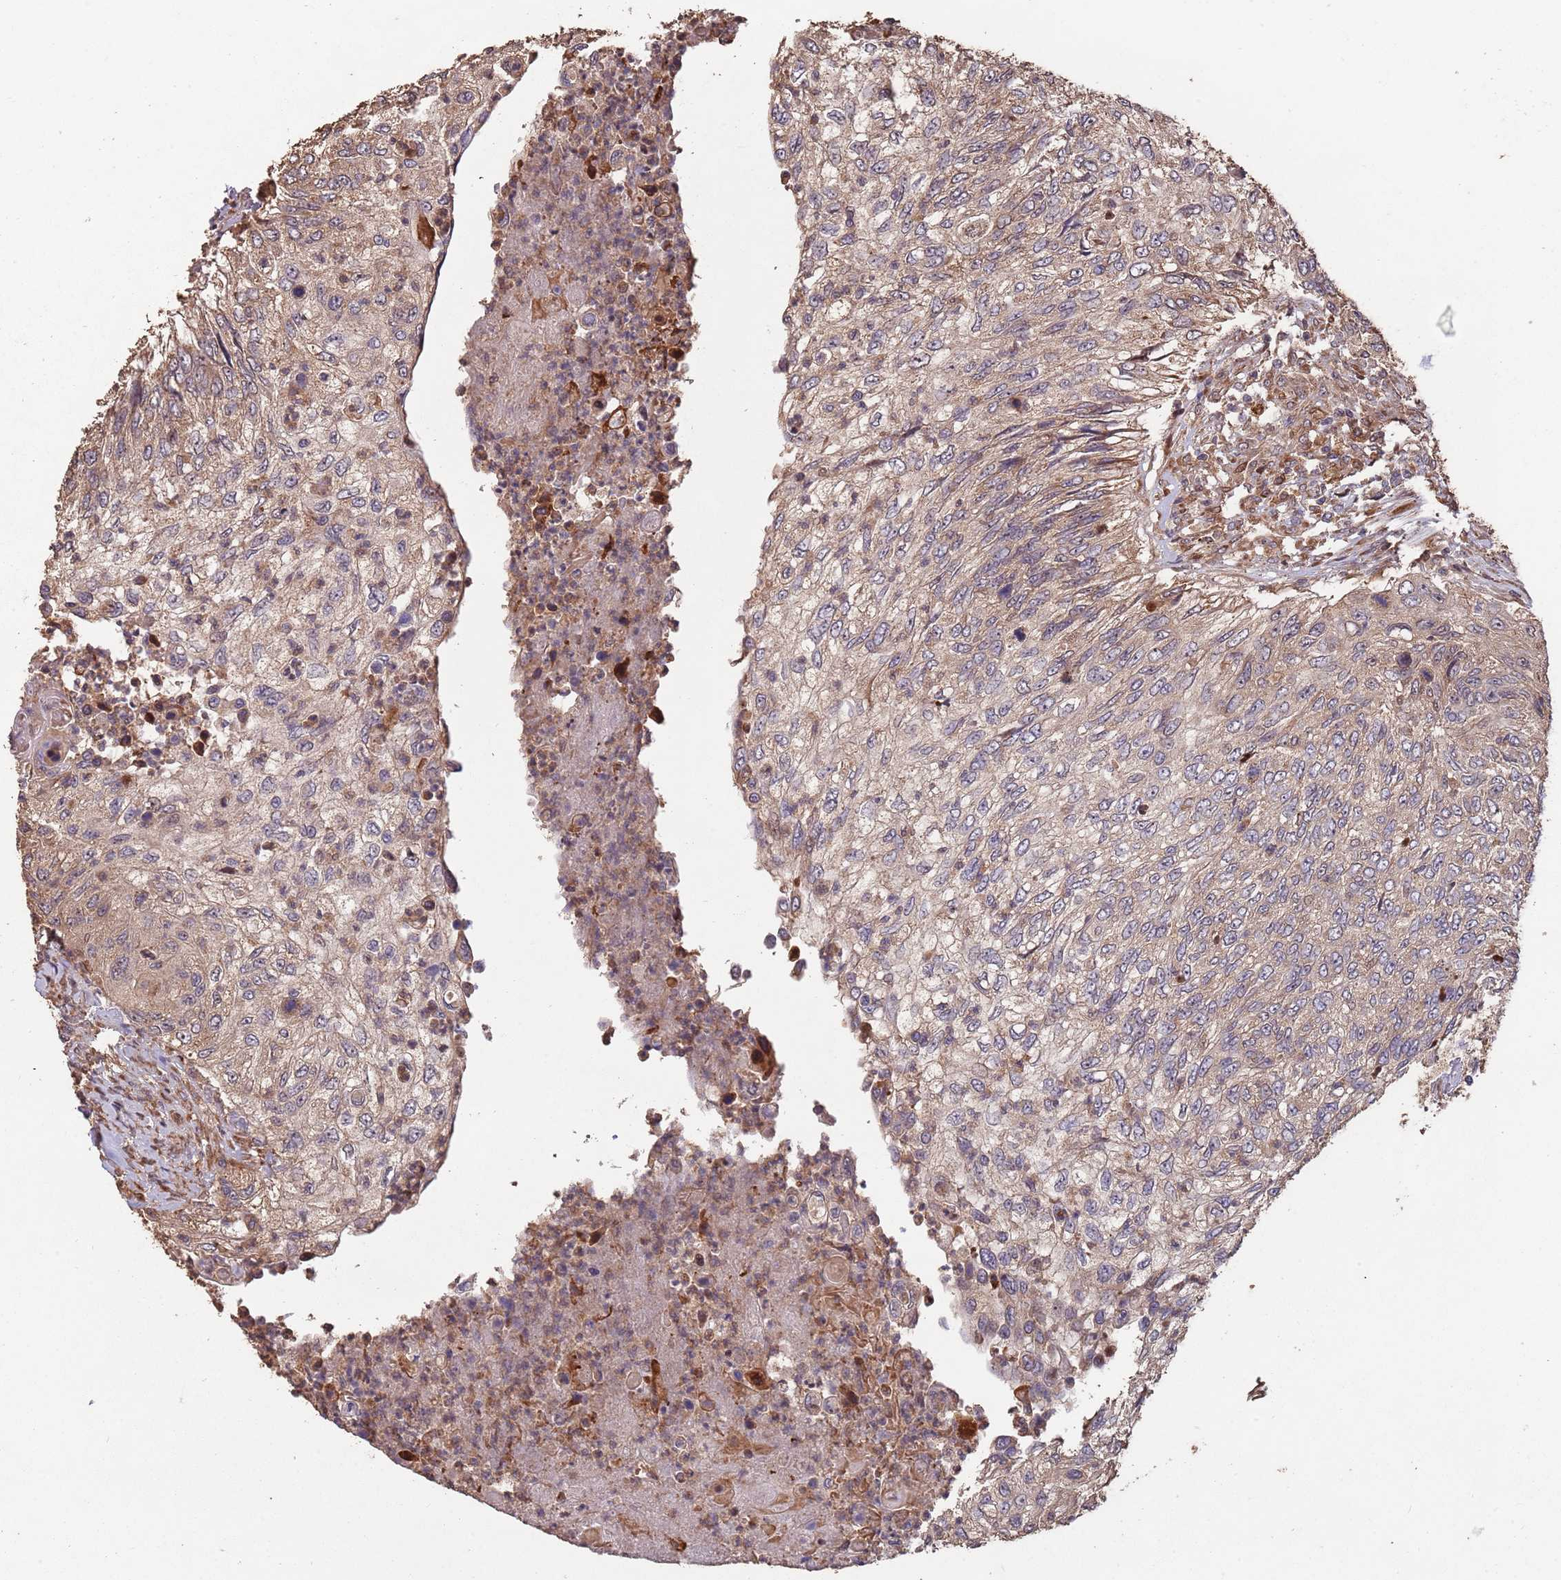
{"staining": {"intensity": "moderate", "quantity": ">75%", "location": "cytoplasmic/membranous,nuclear"}, "tissue": "urothelial cancer", "cell_type": "Tumor cells", "image_type": "cancer", "snomed": [{"axis": "morphology", "description": "Urothelial carcinoma, High grade"}, {"axis": "topography", "description": "Urinary bladder"}], "caption": "High-grade urothelial carcinoma stained with immunohistochemistry (IHC) shows moderate cytoplasmic/membranous and nuclear positivity in about >75% of tumor cells.", "gene": "ZNF428", "patient": {"sex": "female", "age": 60}}